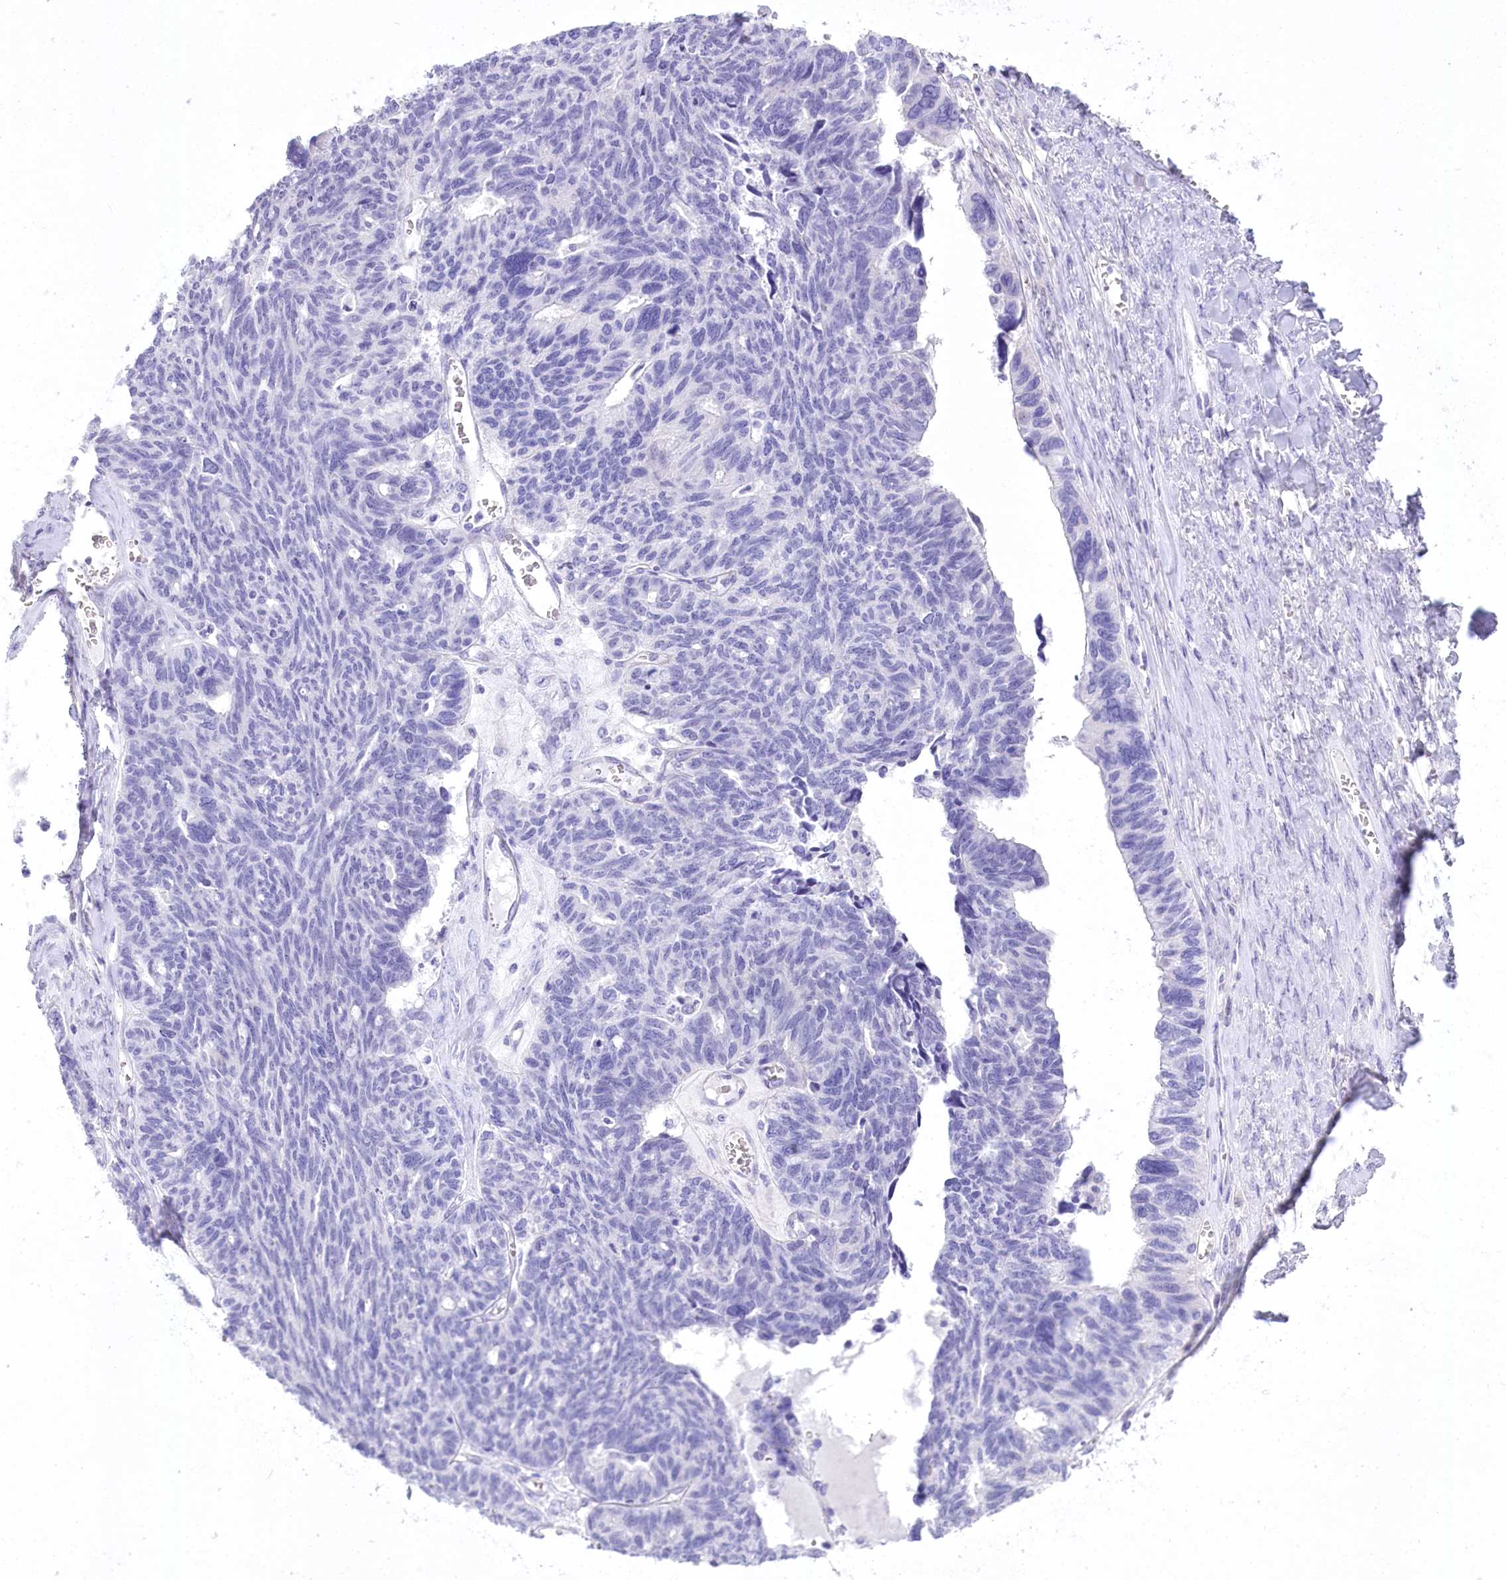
{"staining": {"intensity": "negative", "quantity": "none", "location": "none"}, "tissue": "ovarian cancer", "cell_type": "Tumor cells", "image_type": "cancer", "snomed": [{"axis": "morphology", "description": "Cystadenocarcinoma, serous, NOS"}, {"axis": "topography", "description": "Ovary"}], "caption": "This is an immunohistochemistry photomicrograph of ovarian cancer (serous cystadenocarcinoma). There is no positivity in tumor cells.", "gene": "PBLD", "patient": {"sex": "female", "age": 79}}